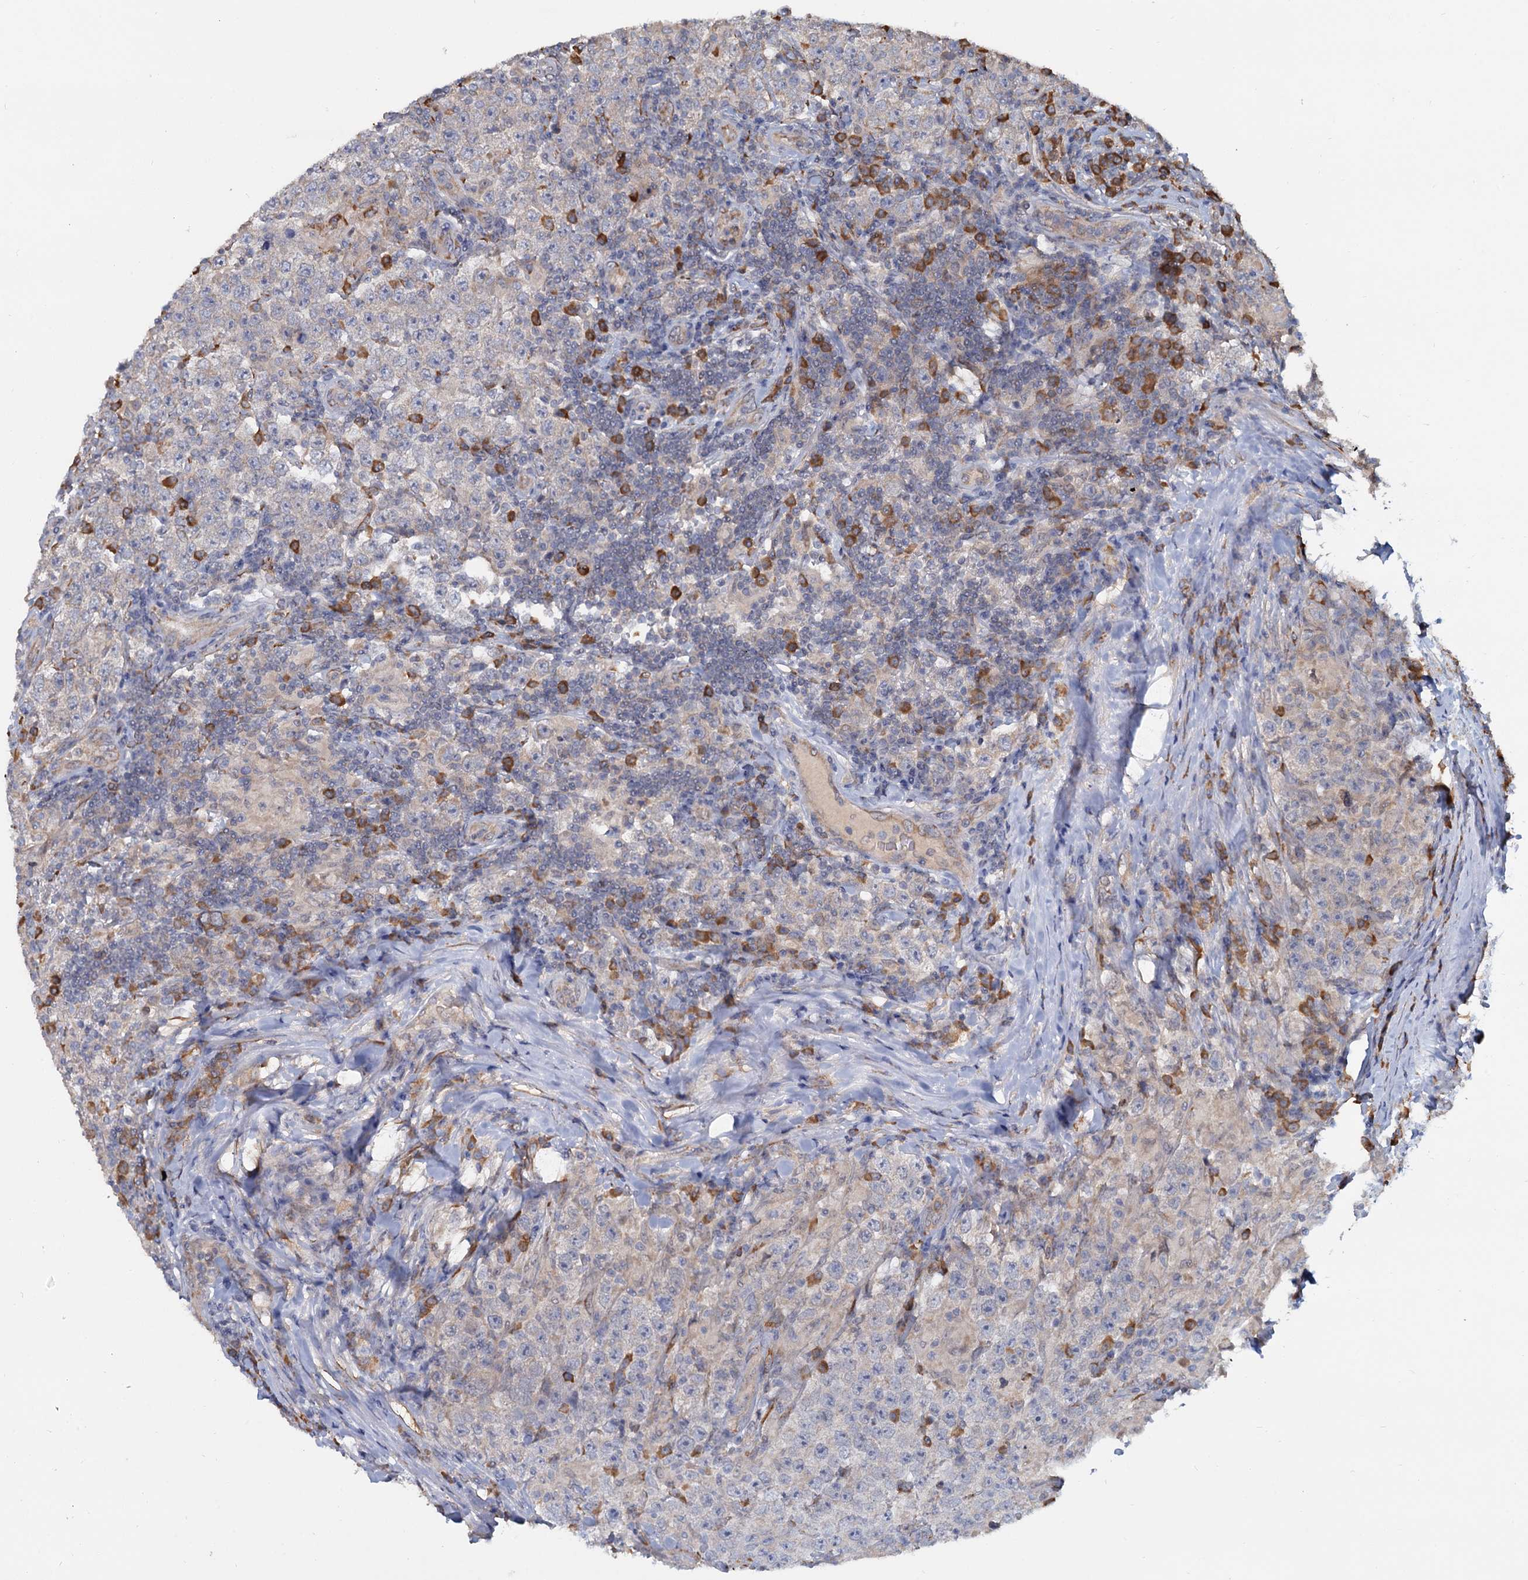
{"staining": {"intensity": "negative", "quantity": "none", "location": "none"}, "tissue": "testis cancer", "cell_type": "Tumor cells", "image_type": "cancer", "snomed": [{"axis": "morphology", "description": "Normal tissue, NOS"}, {"axis": "morphology", "description": "Urothelial carcinoma, High grade"}, {"axis": "morphology", "description": "Seminoma, NOS"}, {"axis": "morphology", "description": "Carcinoma, Embryonal, NOS"}, {"axis": "topography", "description": "Urinary bladder"}, {"axis": "topography", "description": "Testis"}], "caption": "Immunohistochemical staining of testis cancer exhibits no significant positivity in tumor cells.", "gene": "LRRC51", "patient": {"sex": "male", "age": 41}}